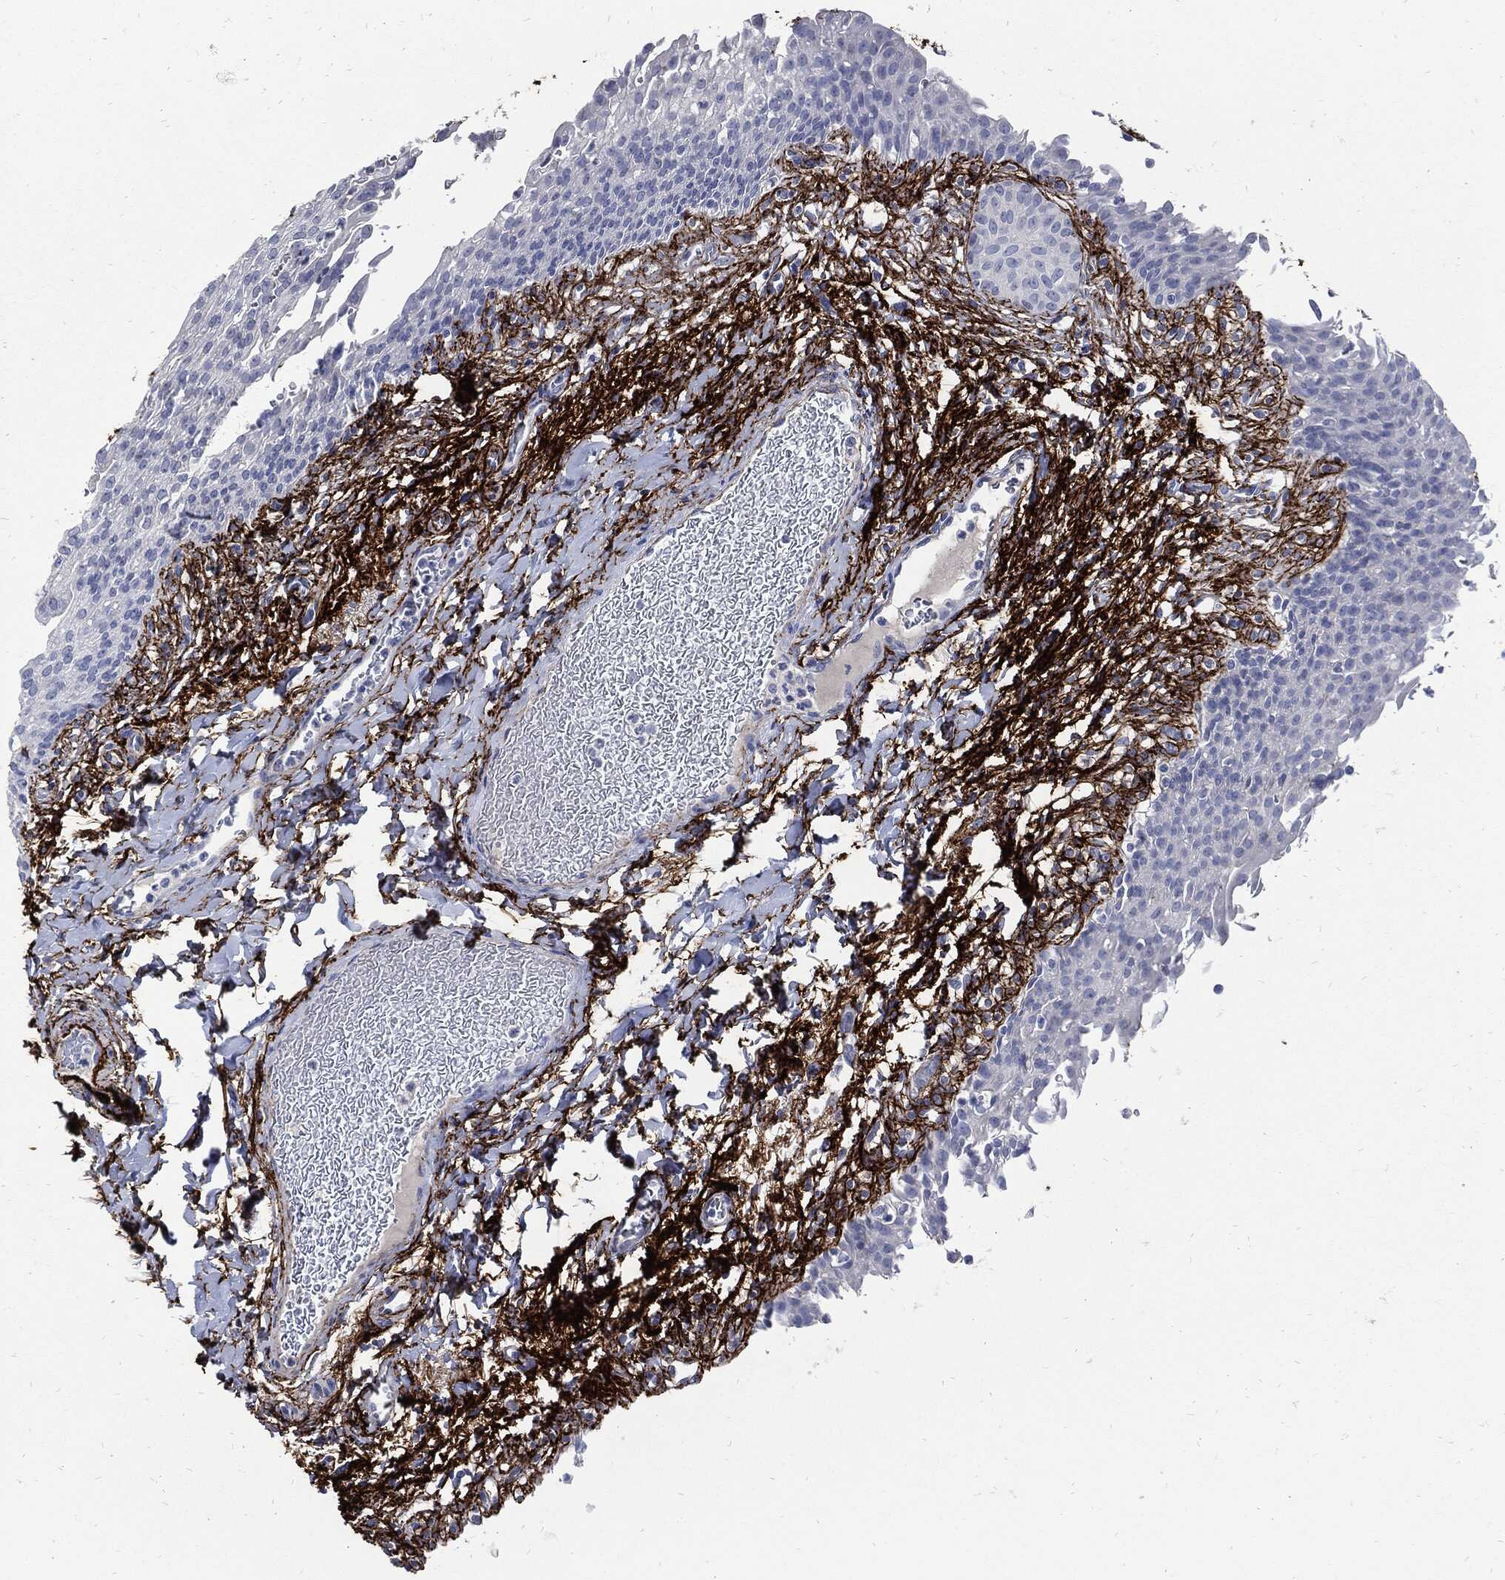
{"staining": {"intensity": "negative", "quantity": "none", "location": "none"}, "tissue": "urinary bladder", "cell_type": "Urothelial cells", "image_type": "normal", "snomed": [{"axis": "morphology", "description": "Normal tissue, NOS"}, {"axis": "topography", "description": "Urinary bladder"}], "caption": "An immunohistochemistry photomicrograph of unremarkable urinary bladder is shown. There is no staining in urothelial cells of urinary bladder. (DAB immunohistochemistry (IHC) with hematoxylin counter stain).", "gene": "FBN1", "patient": {"sex": "female", "age": 60}}